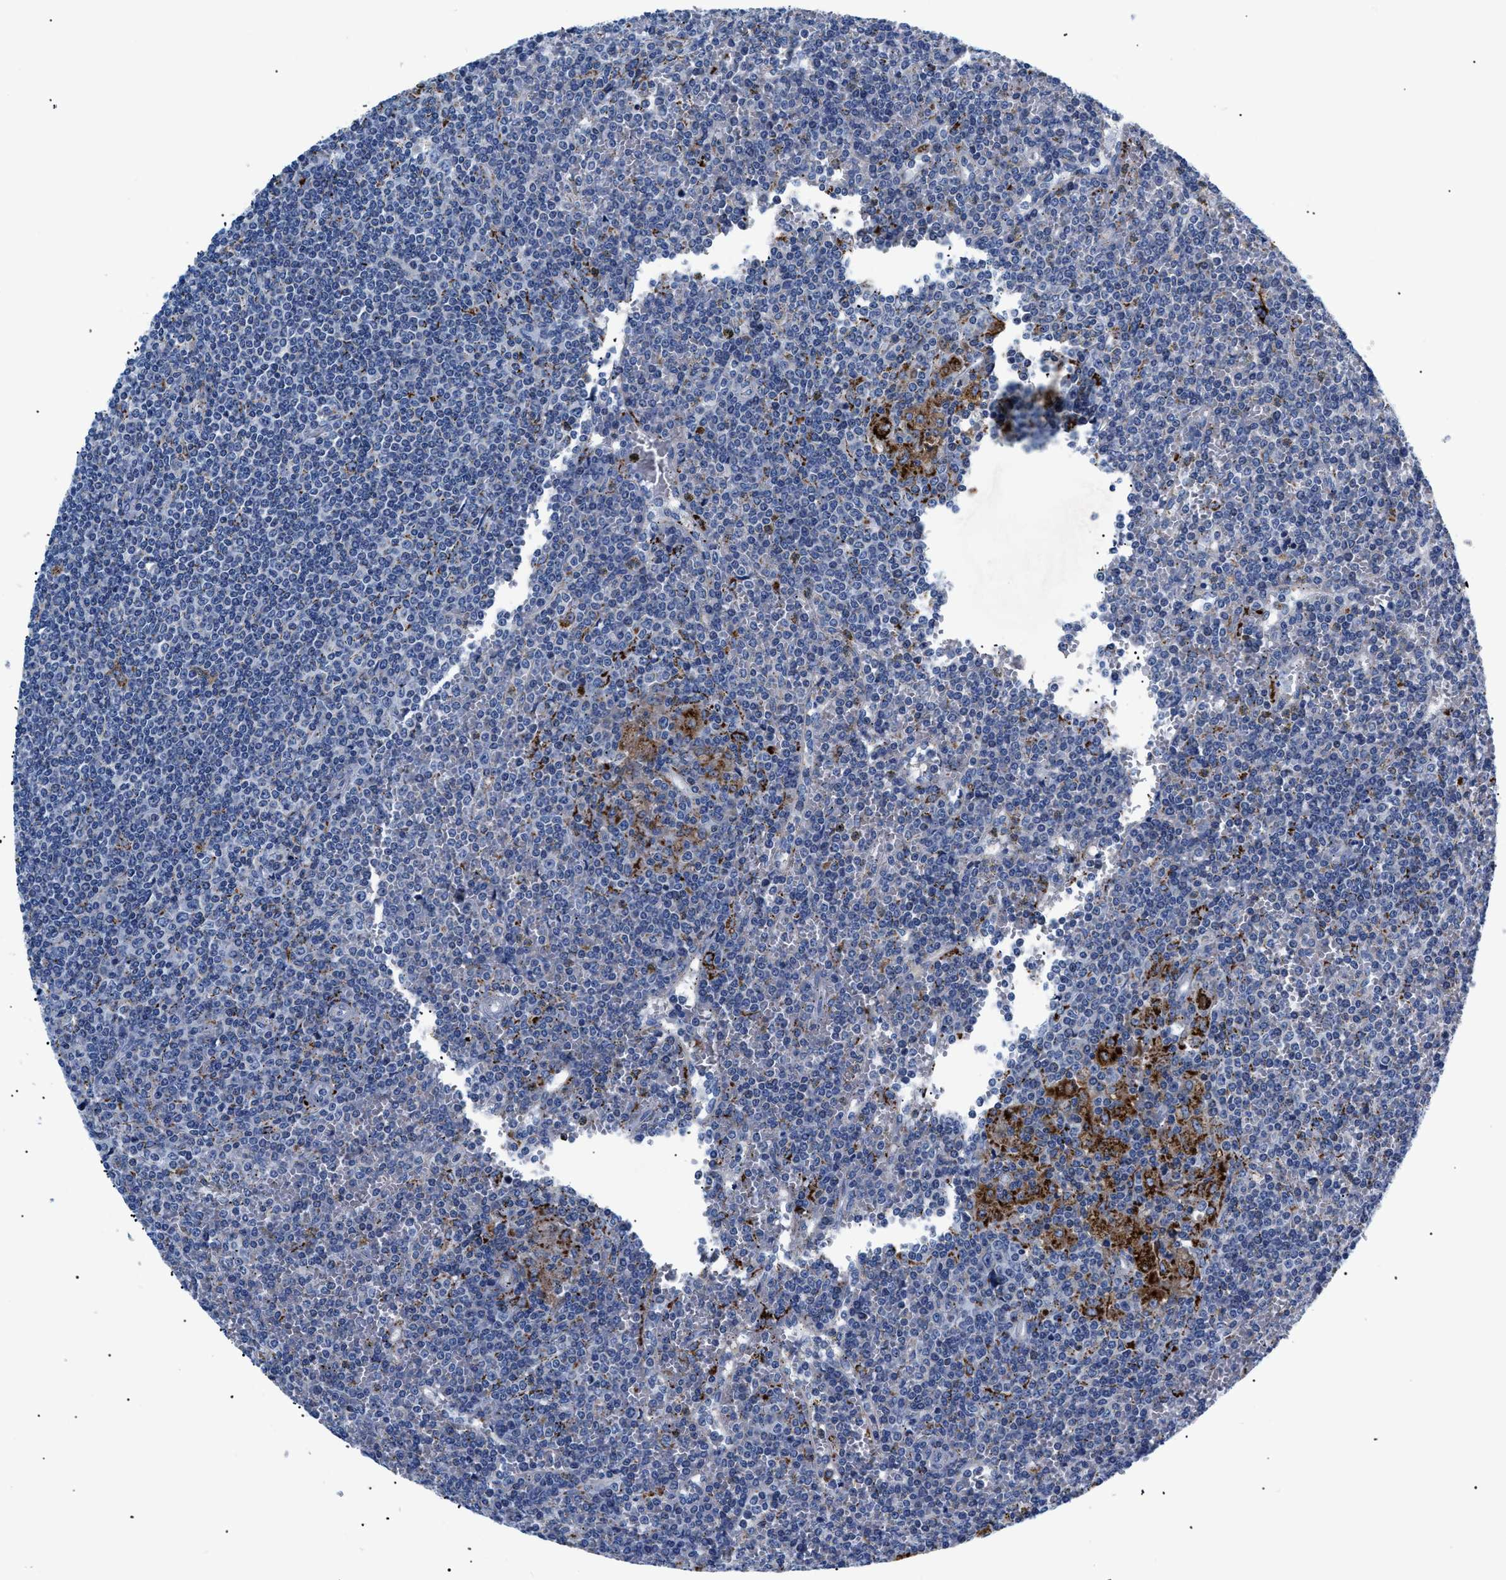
{"staining": {"intensity": "negative", "quantity": "none", "location": "none"}, "tissue": "lymphoma", "cell_type": "Tumor cells", "image_type": "cancer", "snomed": [{"axis": "morphology", "description": "Malignant lymphoma, non-Hodgkin's type, Low grade"}, {"axis": "topography", "description": "Spleen"}], "caption": "IHC photomicrograph of human low-grade malignant lymphoma, non-Hodgkin's type stained for a protein (brown), which displays no expression in tumor cells. (Brightfield microscopy of DAB (3,3'-diaminobenzidine) immunohistochemistry at high magnification).", "gene": "GPR149", "patient": {"sex": "female", "age": 19}}